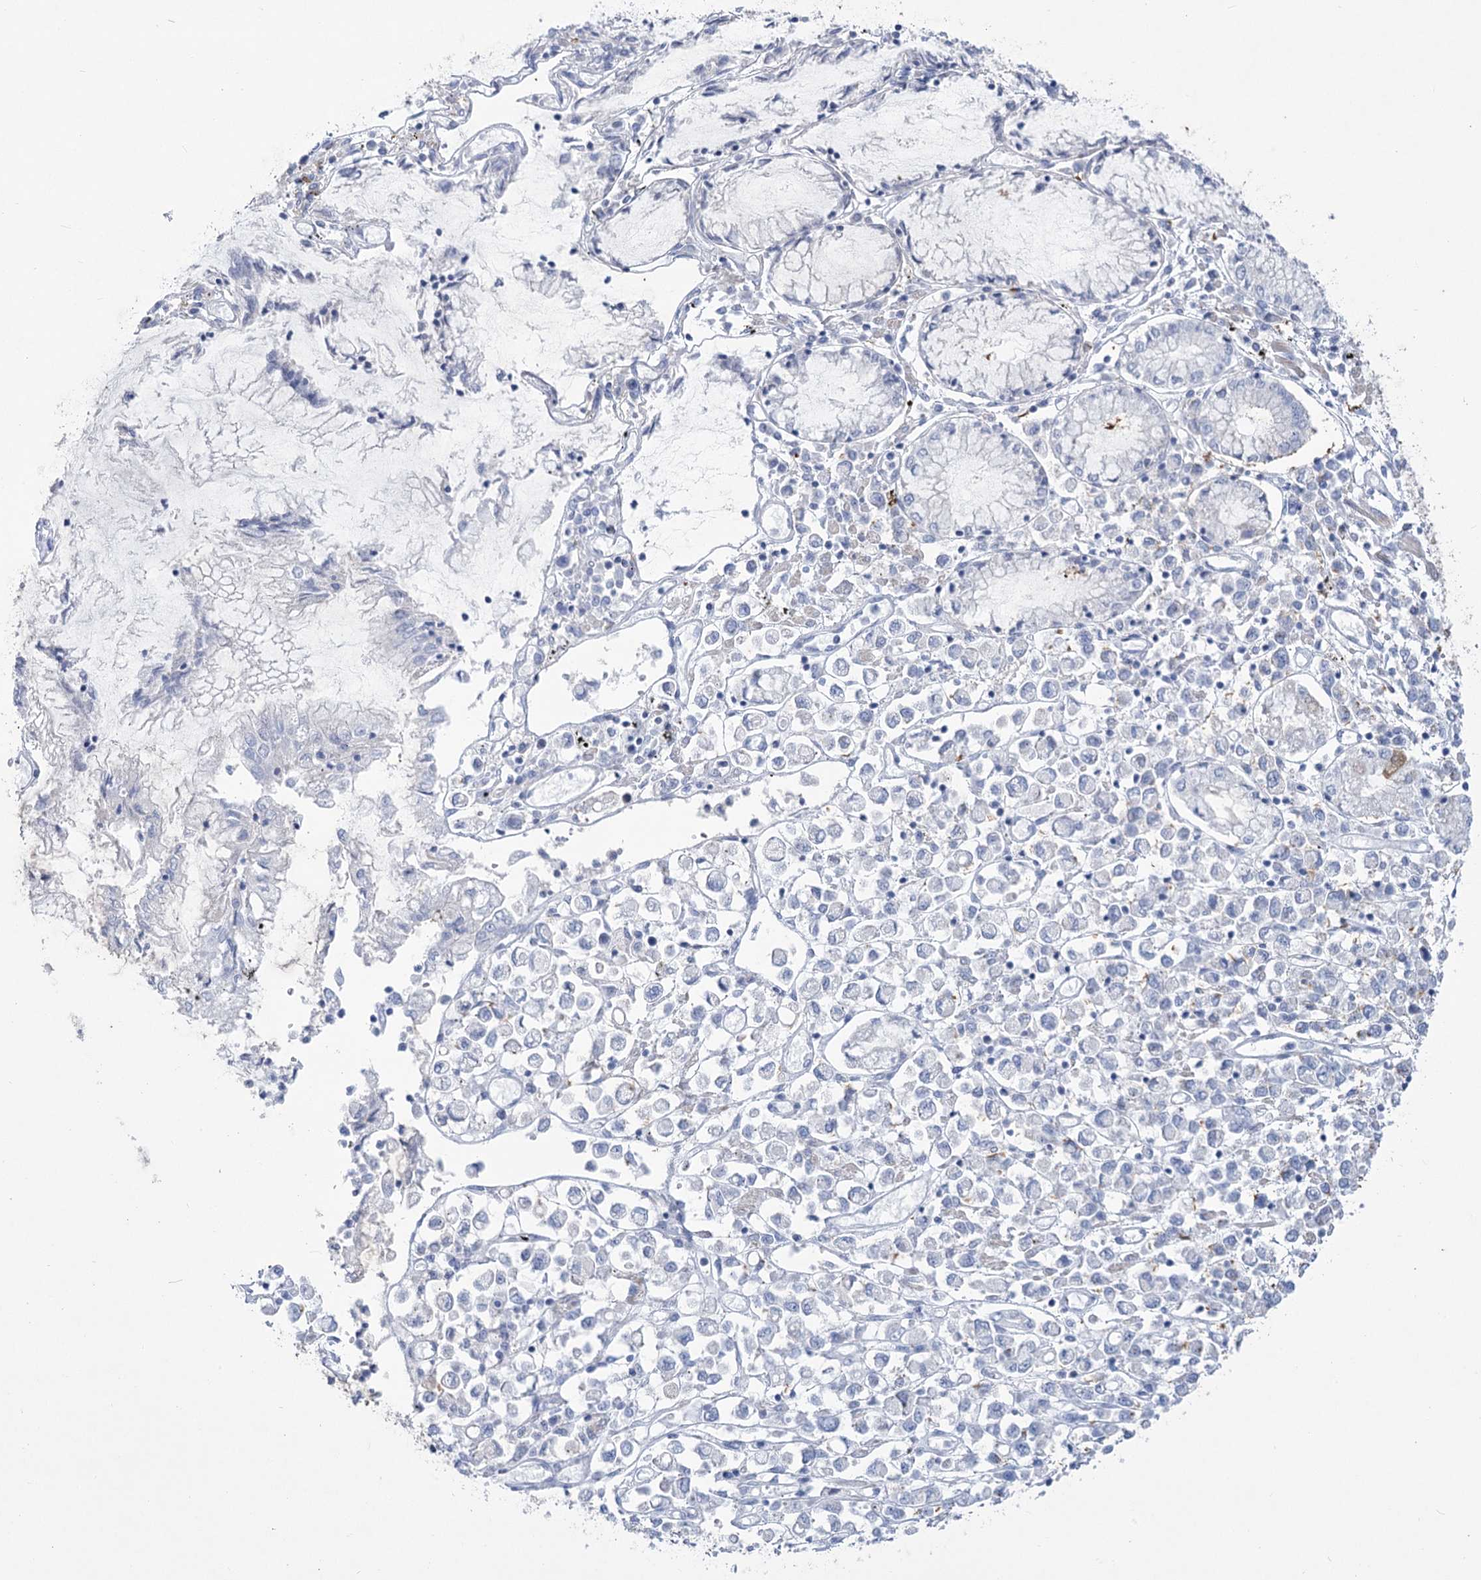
{"staining": {"intensity": "negative", "quantity": "none", "location": "none"}, "tissue": "stomach cancer", "cell_type": "Tumor cells", "image_type": "cancer", "snomed": [{"axis": "morphology", "description": "Adenocarcinoma, NOS"}, {"axis": "topography", "description": "Stomach"}], "caption": "Protein analysis of stomach adenocarcinoma exhibits no significant staining in tumor cells.", "gene": "PCDHA1", "patient": {"sex": "female", "age": 76}}